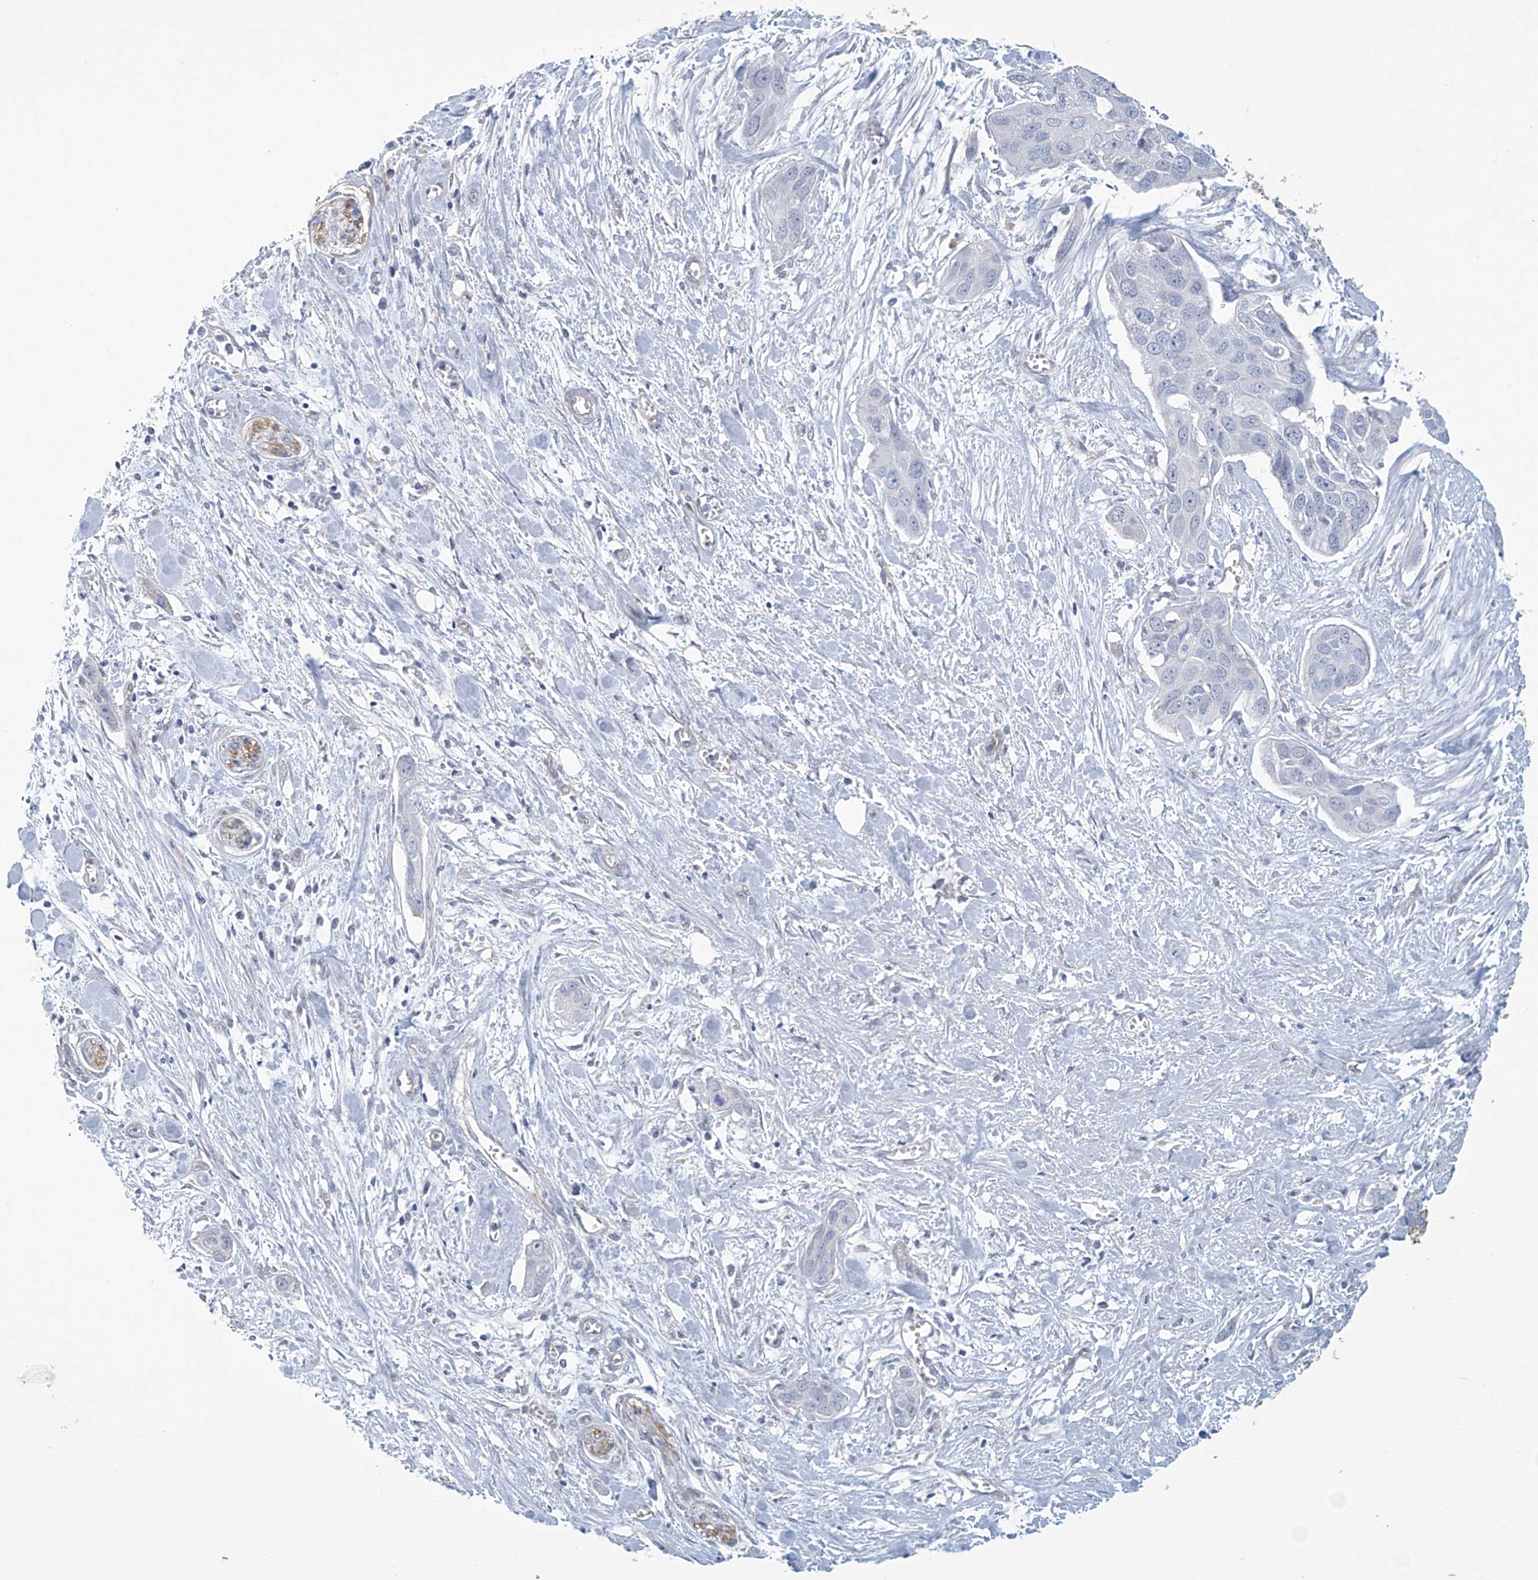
{"staining": {"intensity": "negative", "quantity": "none", "location": "none"}, "tissue": "pancreatic cancer", "cell_type": "Tumor cells", "image_type": "cancer", "snomed": [{"axis": "morphology", "description": "Adenocarcinoma, NOS"}, {"axis": "topography", "description": "Pancreas"}], "caption": "IHC micrograph of neoplastic tissue: adenocarcinoma (pancreatic) stained with DAB exhibits no significant protein staining in tumor cells.", "gene": "ABHD13", "patient": {"sex": "female", "age": 60}}